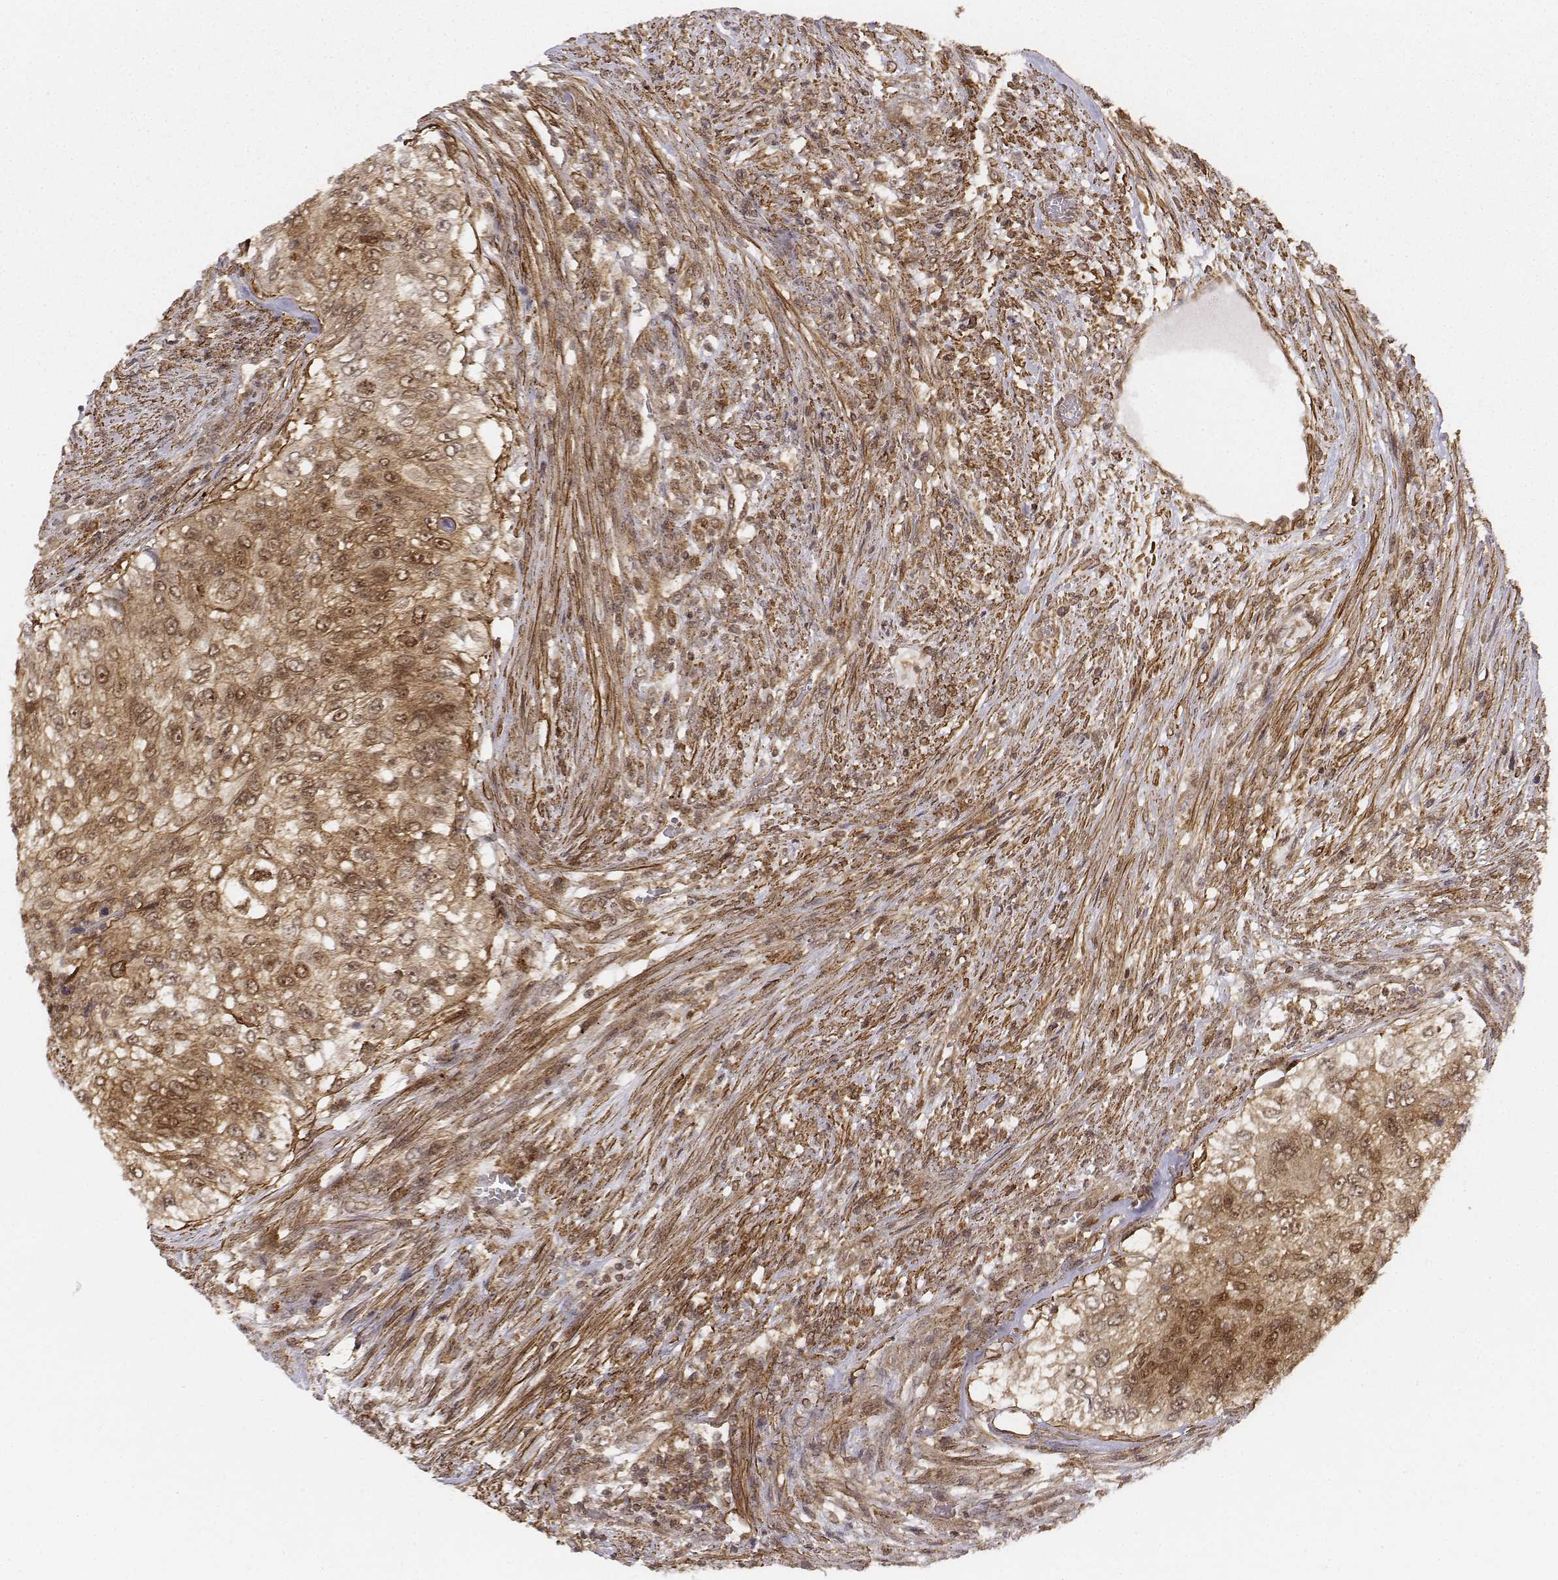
{"staining": {"intensity": "moderate", "quantity": ">75%", "location": "cytoplasmic/membranous,nuclear"}, "tissue": "urothelial cancer", "cell_type": "Tumor cells", "image_type": "cancer", "snomed": [{"axis": "morphology", "description": "Urothelial carcinoma, High grade"}, {"axis": "topography", "description": "Urinary bladder"}], "caption": "Brown immunohistochemical staining in human high-grade urothelial carcinoma shows moderate cytoplasmic/membranous and nuclear staining in approximately >75% of tumor cells.", "gene": "ZFYVE19", "patient": {"sex": "female", "age": 60}}